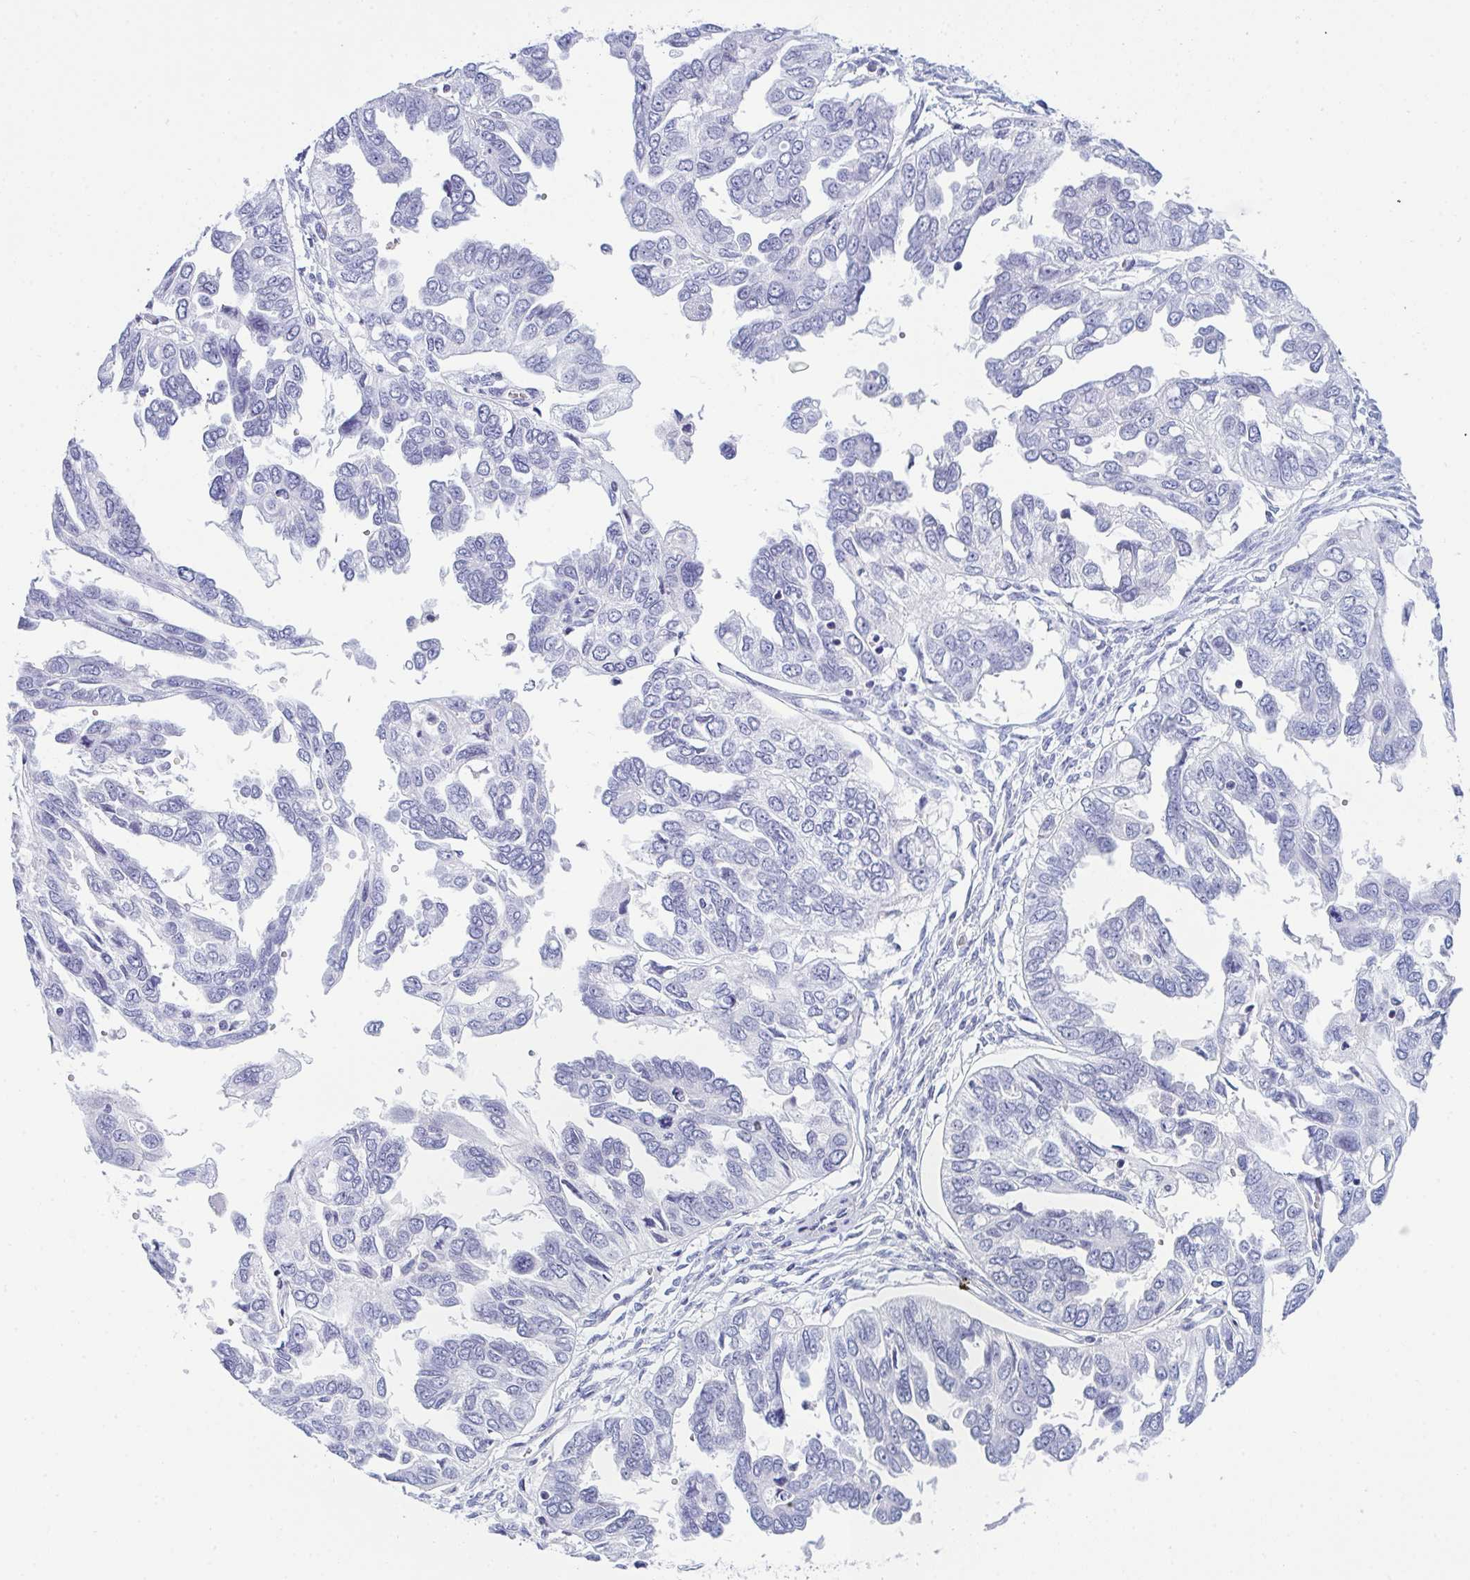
{"staining": {"intensity": "negative", "quantity": "none", "location": "none"}, "tissue": "ovarian cancer", "cell_type": "Tumor cells", "image_type": "cancer", "snomed": [{"axis": "morphology", "description": "Cystadenocarcinoma, serous, NOS"}, {"axis": "topography", "description": "Ovary"}], "caption": "This is an IHC micrograph of serous cystadenocarcinoma (ovarian). There is no positivity in tumor cells.", "gene": "MYO1F", "patient": {"sex": "female", "age": 53}}